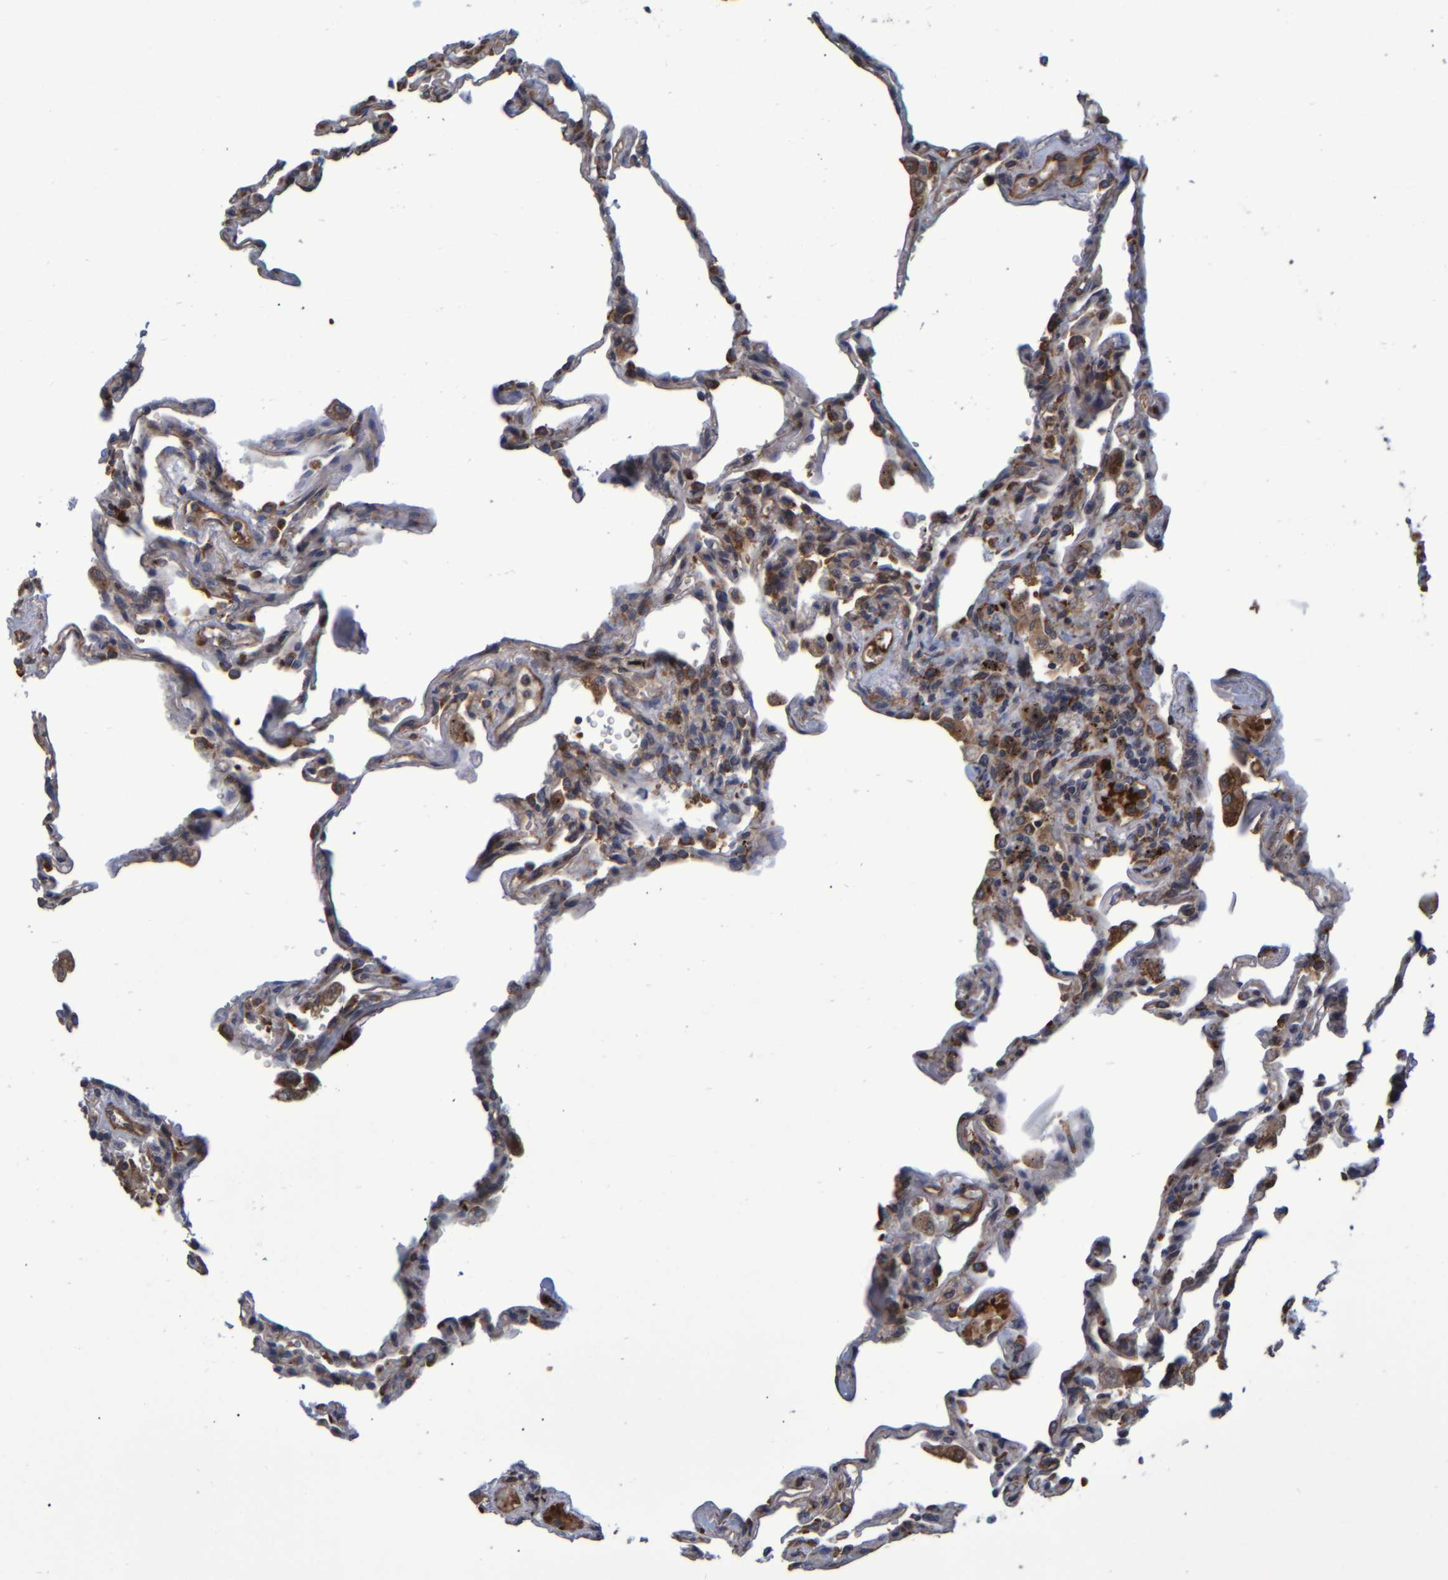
{"staining": {"intensity": "moderate", "quantity": "25%-75%", "location": "cytoplasmic/membranous"}, "tissue": "lung", "cell_type": "Alveolar cells", "image_type": "normal", "snomed": [{"axis": "morphology", "description": "Normal tissue, NOS"}, {"axis": "topography", "description": "Lung"}], "caption": "Immunohistochemistry photomicrograph of unremarkable lung: human lung stained using immunohistochemistry (IHC) displays medium levels of moderate protein expression localized specifically in the cytoplasmic/membranous of alveolar cells, appearing as a cytoplasmic/membranous brown color.", "gene": "SPAG5", "patient": {"sex": "male", "age": 59}}